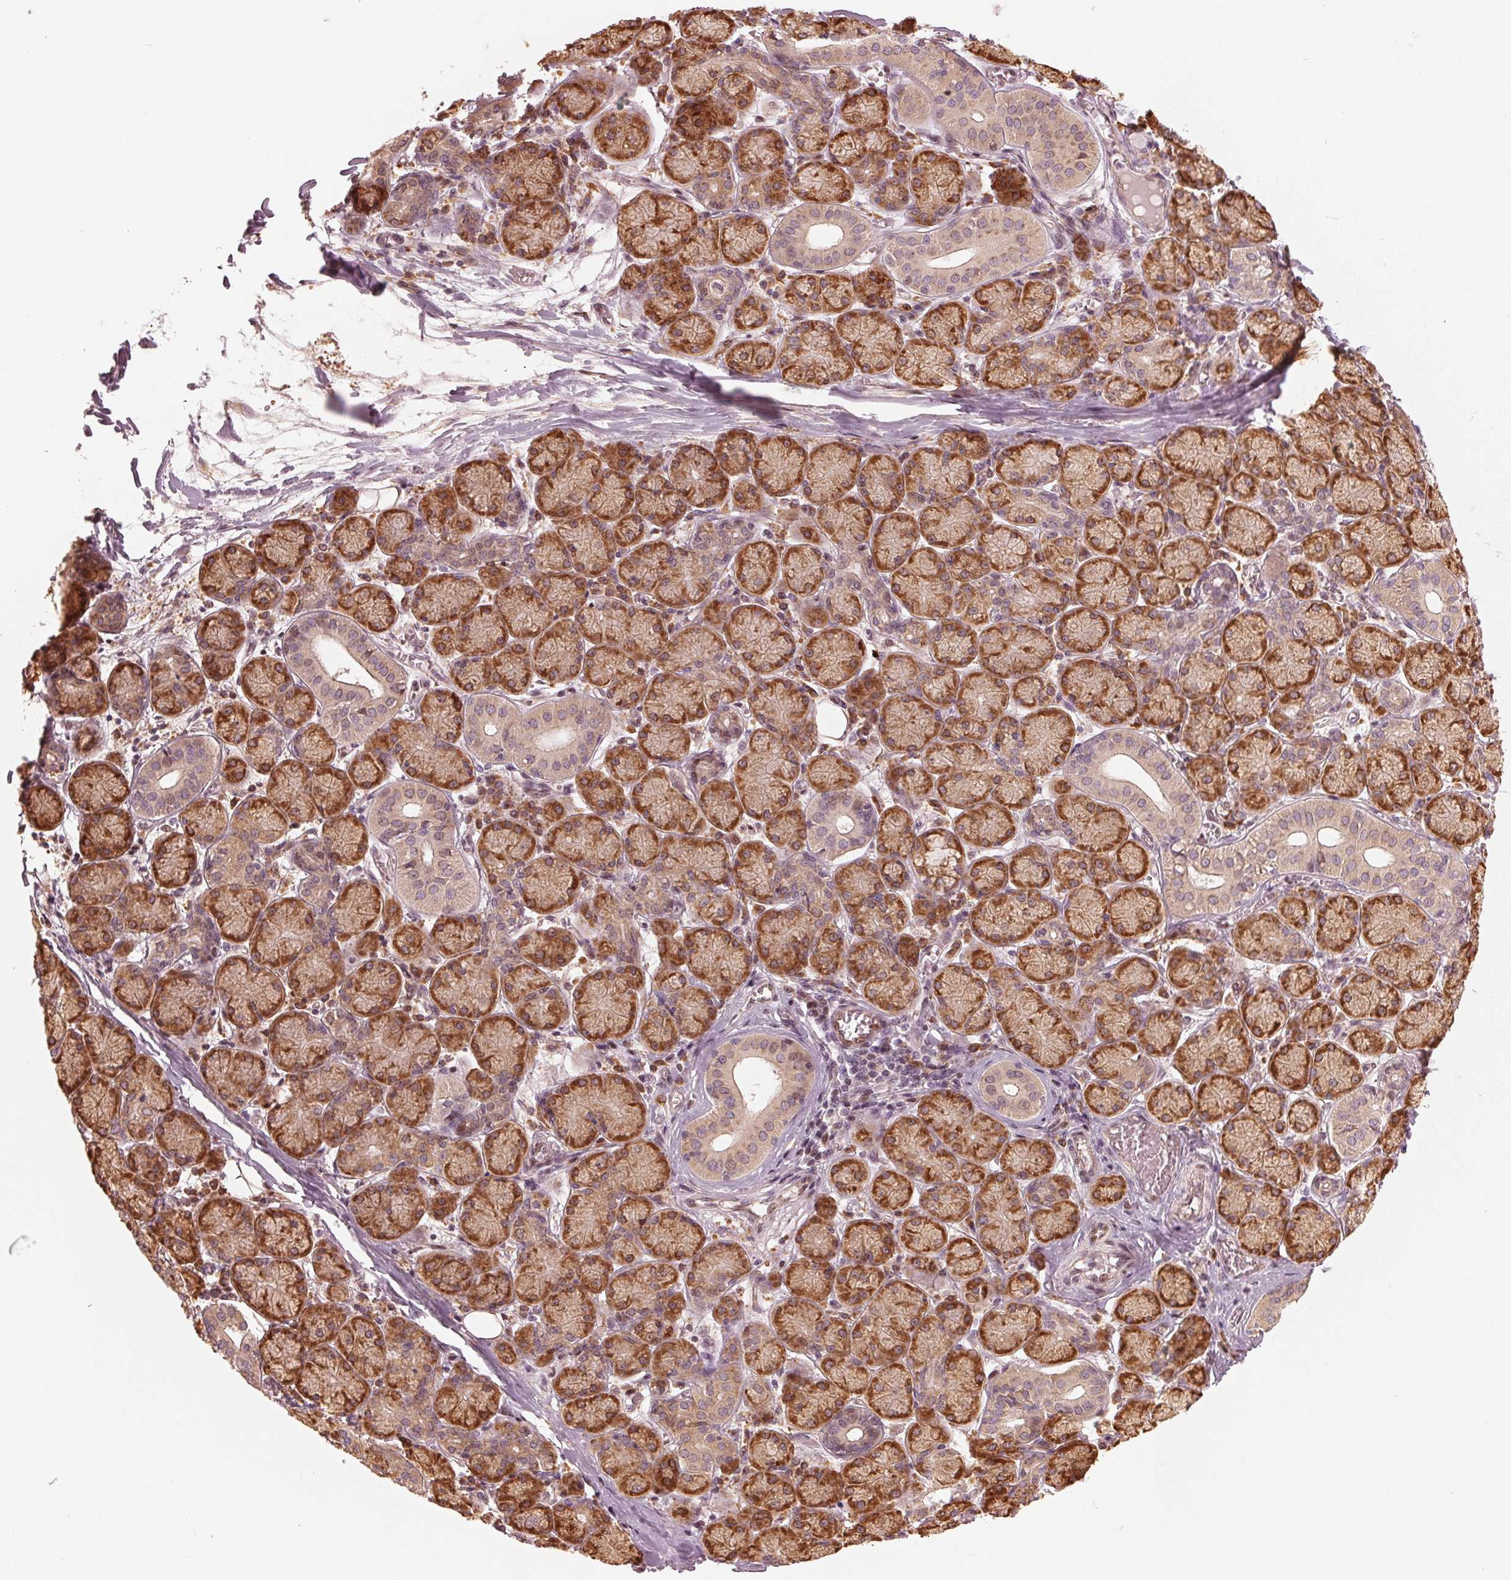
{"staining": {"intensity": "strong", "quantity": ">75%", "location": "cytoplasmic/membranous"}, "tissue": "salivary gland", "cell_type": "Glandular cells", "image_type": "normal", "snomed": [{"axis": "morphology", "description": "Normal tissue, NOS"}, {"axis": "topography", "description": "Salivary gland"}, {"axis": "topography", "description": "Peripheral nerve tissue"}], "caption": "Salivary gland stained for a protein shows strong cytoplasmic/membranous positivity in glandular cells. (Brightfield microscopy of DAB IHC at high magnification).", "gene": "CMIP", "patient": {"sex": "female", "age": 24}}